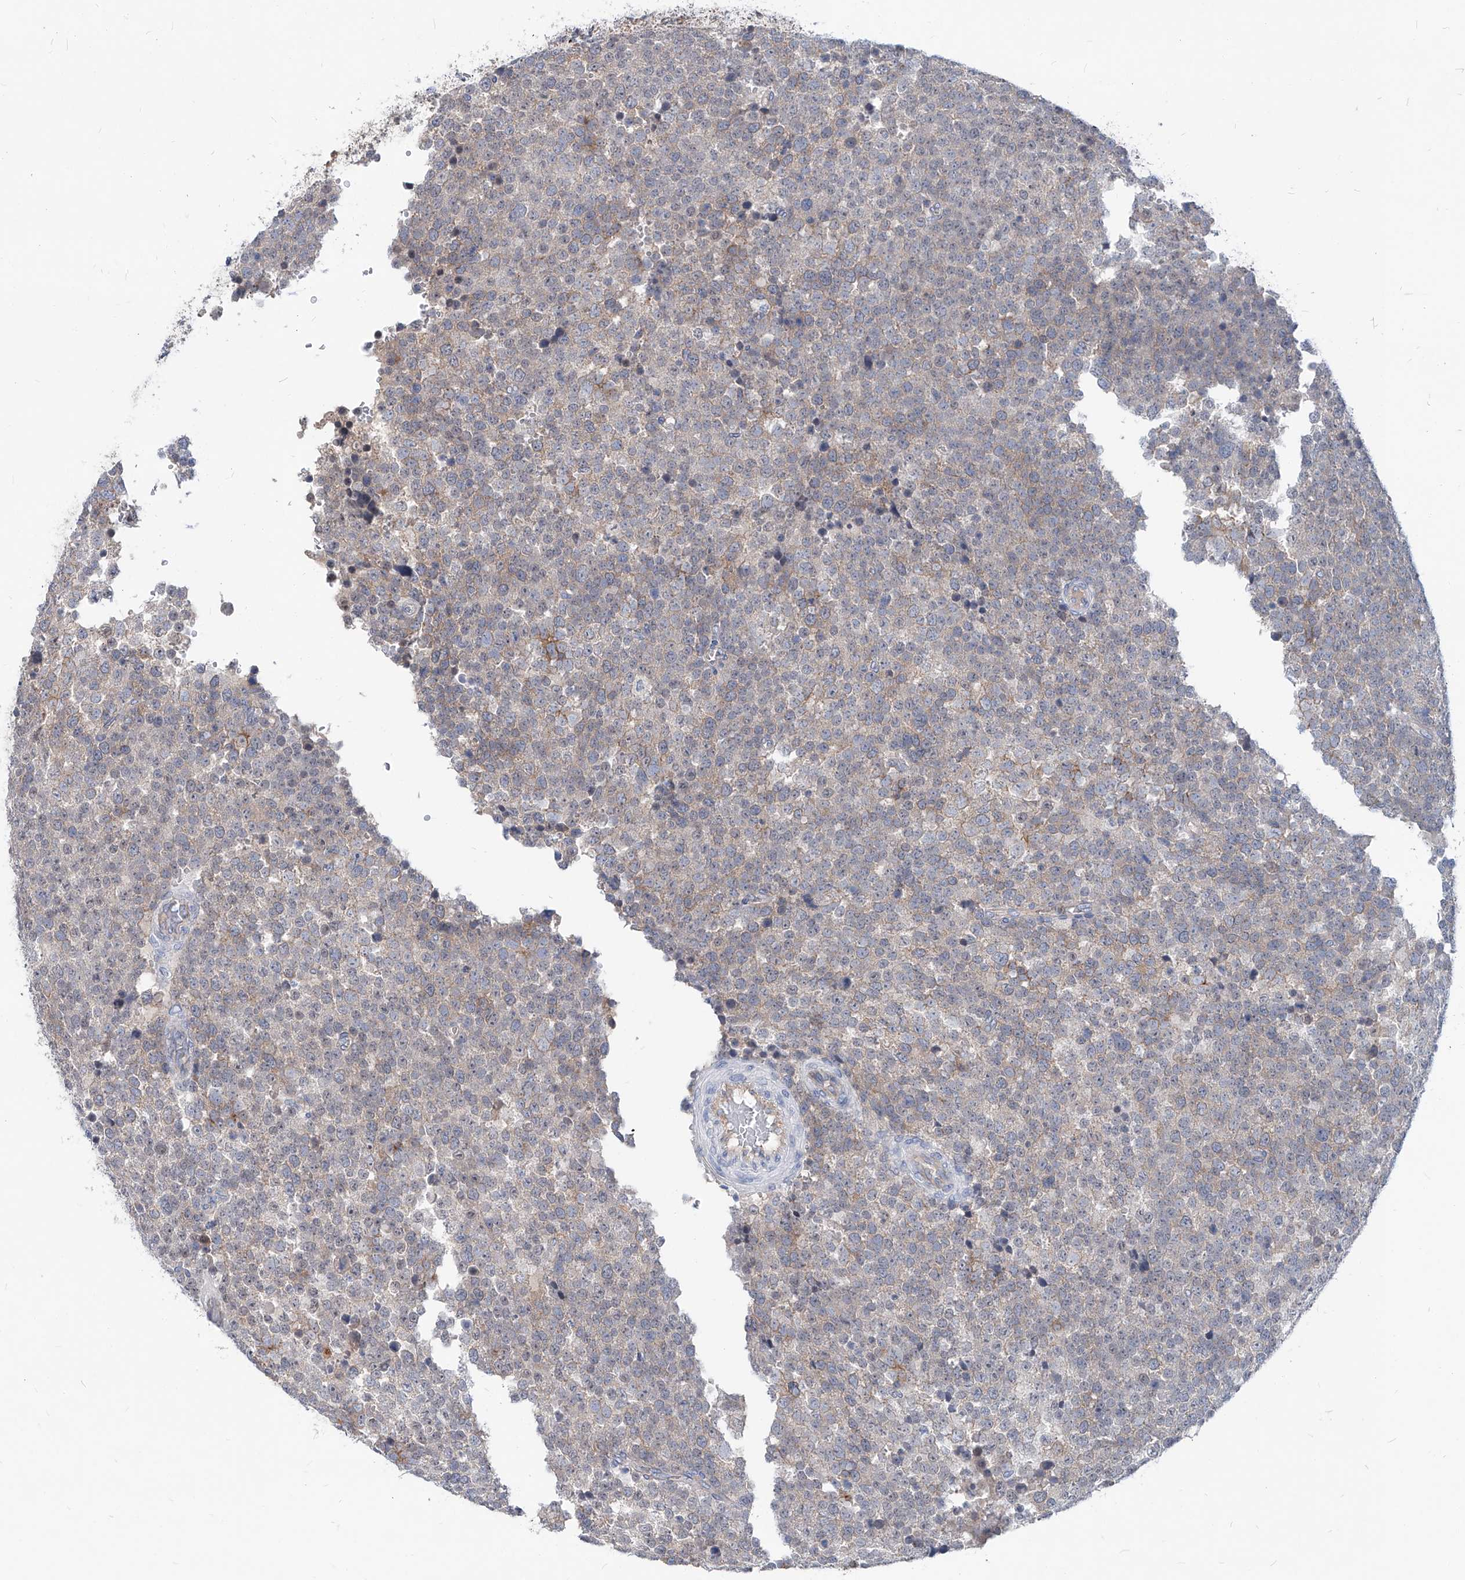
{"staining": {"intensity": "weak", "quantity": "<25%", "location": "cytoplasmic/membranous"}, "tissue": "testis cancer", "cell_type": "Tumor cells", "image_type": "cancer", "snomed": [{"axis": "morphology", "description": "Seminoma, NOS"}, {"axis": "topography", "description": "Testis"}], "caption": "Testis cancer (seminoma) stained for a protein using immunohistochemistry (IHC) displays no expression tumor cells.", "gene": "AKAP10", "patient": {"sex": "male", "age": 71}}